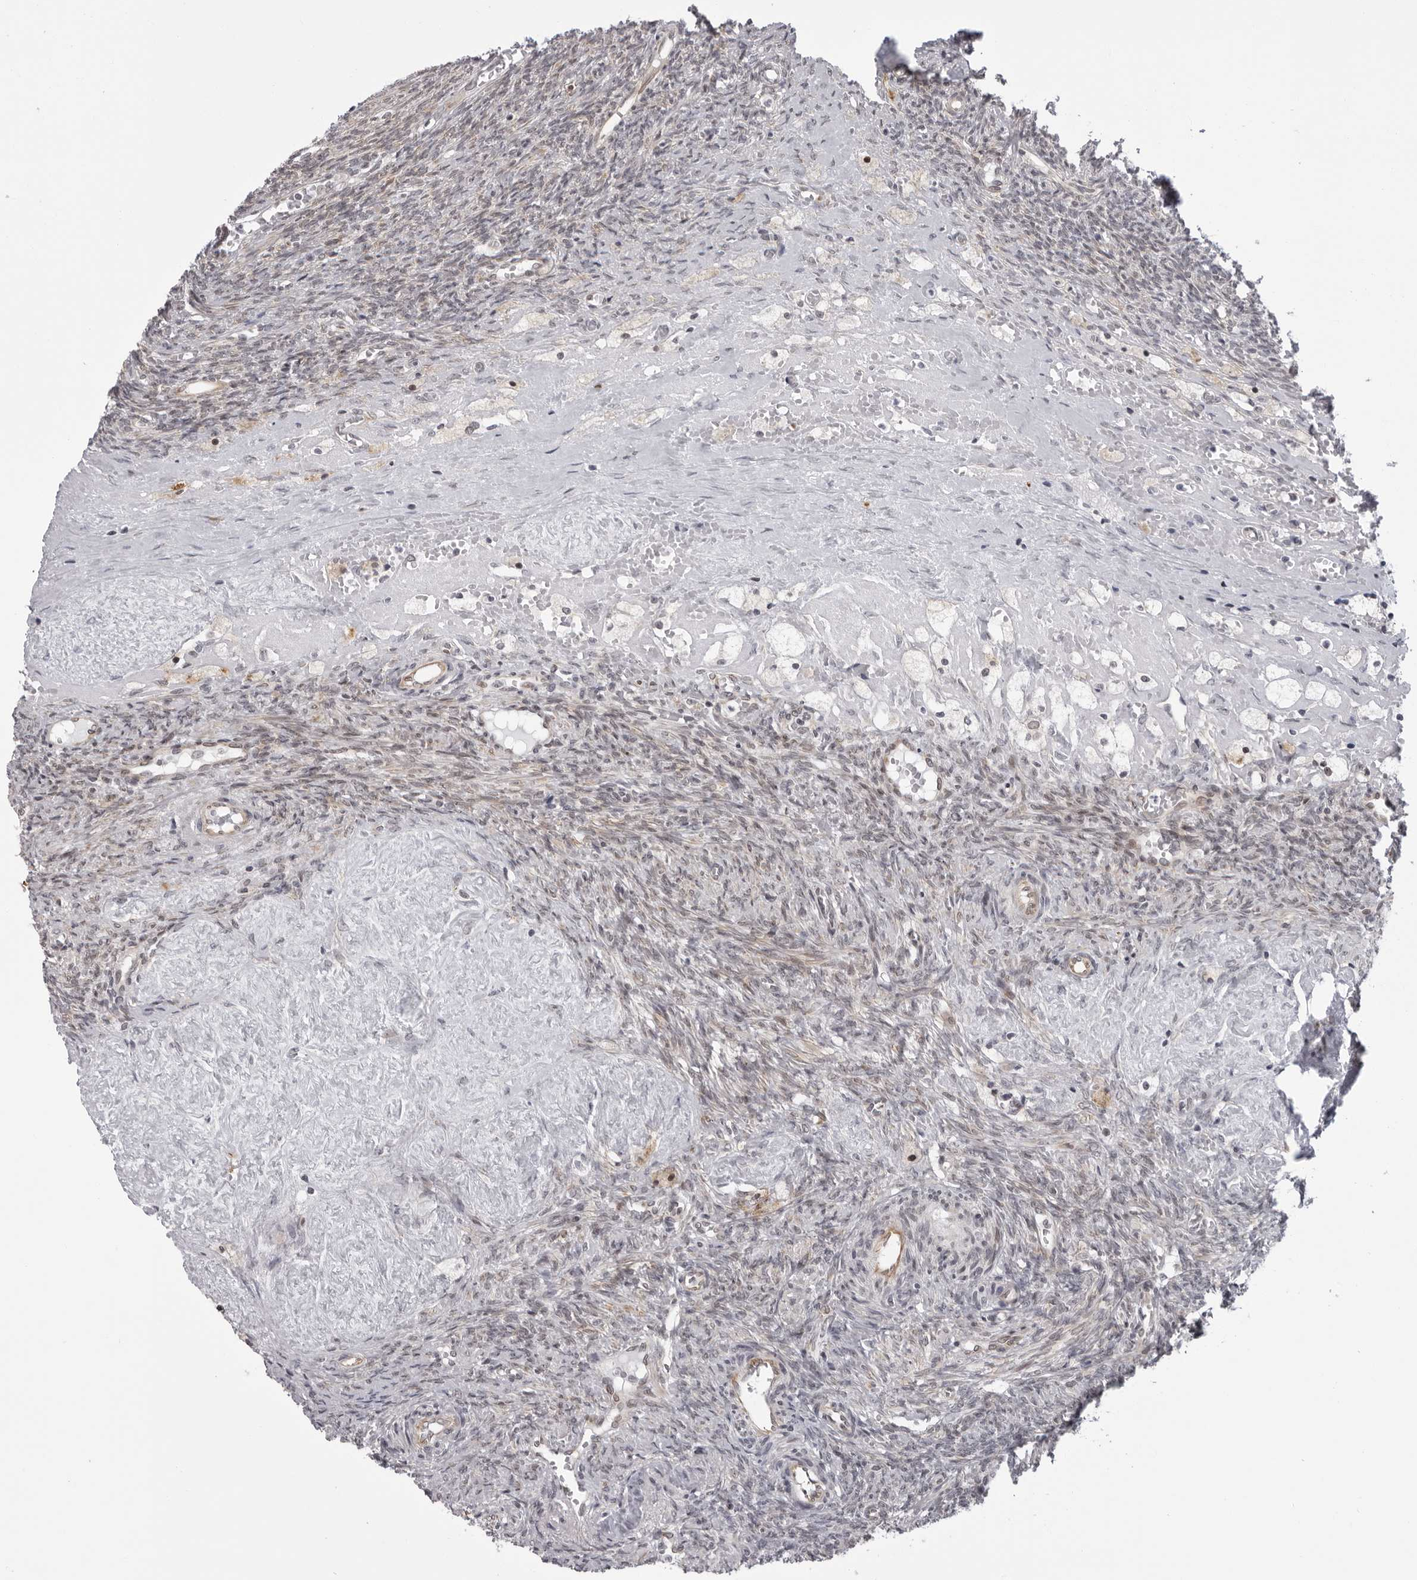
{"staining": {"intensity": "moderate", "quantity": ">75%", "location": "cytoplasmic/membranous"}, "tissue": "ovary", "cell_type": "Follicle cells", "image_type": "normal", "snomed": [{"axis": "morphology", "description": "Normal tissue, NOS"}, {"axis": "topography", "description": "Ovary"}], "caption": "This is a histology image of IHC staining of unremarkable ovary, which shows moderate positivity in the cytoplasmic/membranous of follicle cells.", "gene": "GCSAML", "patient": {"sex": "female", "age": 41}}